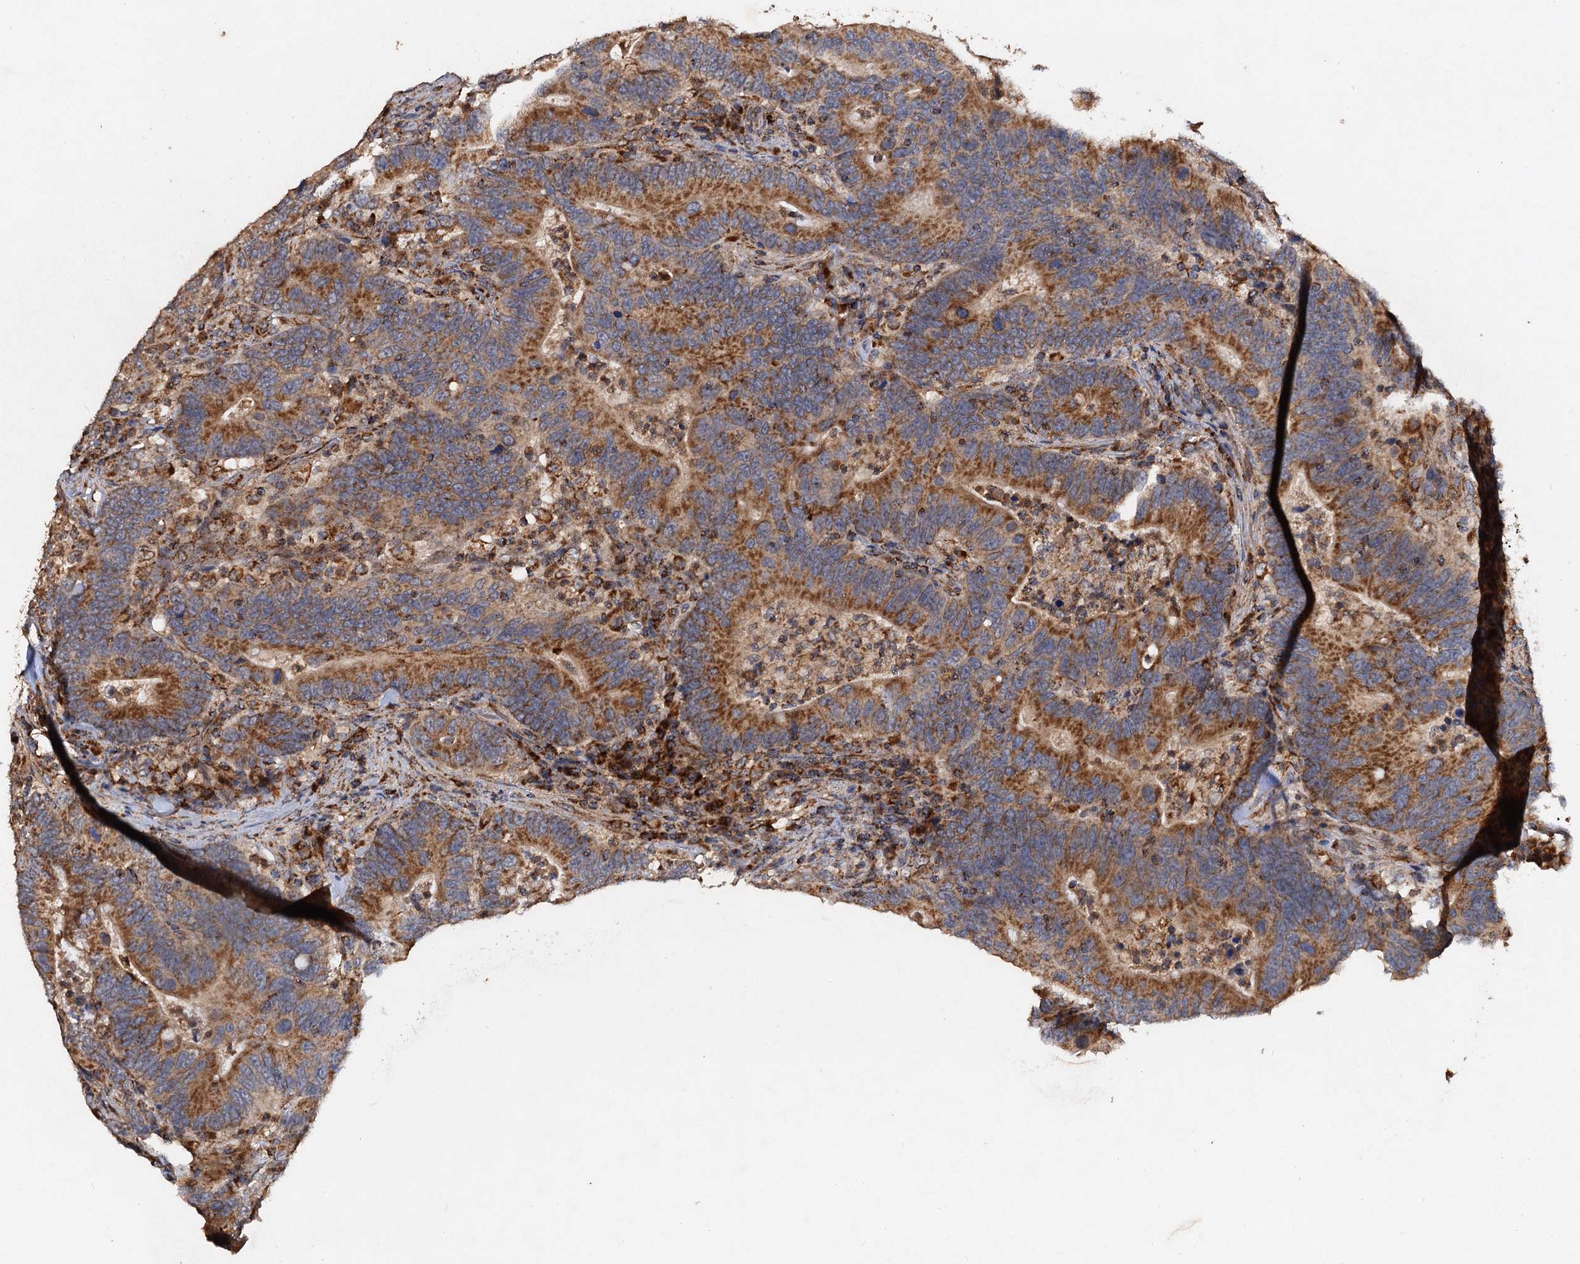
{"staining": {"intensity": "moderate", "quantity": ">75%", "location": "cytoplasmic/membranous"}, "tissue": "colorectal cancer", "cell_type": "Tumor cells", "image_type": "cancer", "snomed": [{"axis": "morphology", "description": "Adenocarcinoma, NOS"}, {"axis": "topography", "description": "Colon"}], "caption": "Immunohistochemistry (IHC) histopathology image of colorectal cancer (adenocarcinoma) stained for a protein (brown), which exhibits medium levels of moderate cytoplasmic/membranous expression in about >75% of tumor cells.", "gene": "NDUFA13", "patient": {"sex": "female", "age": 66}}